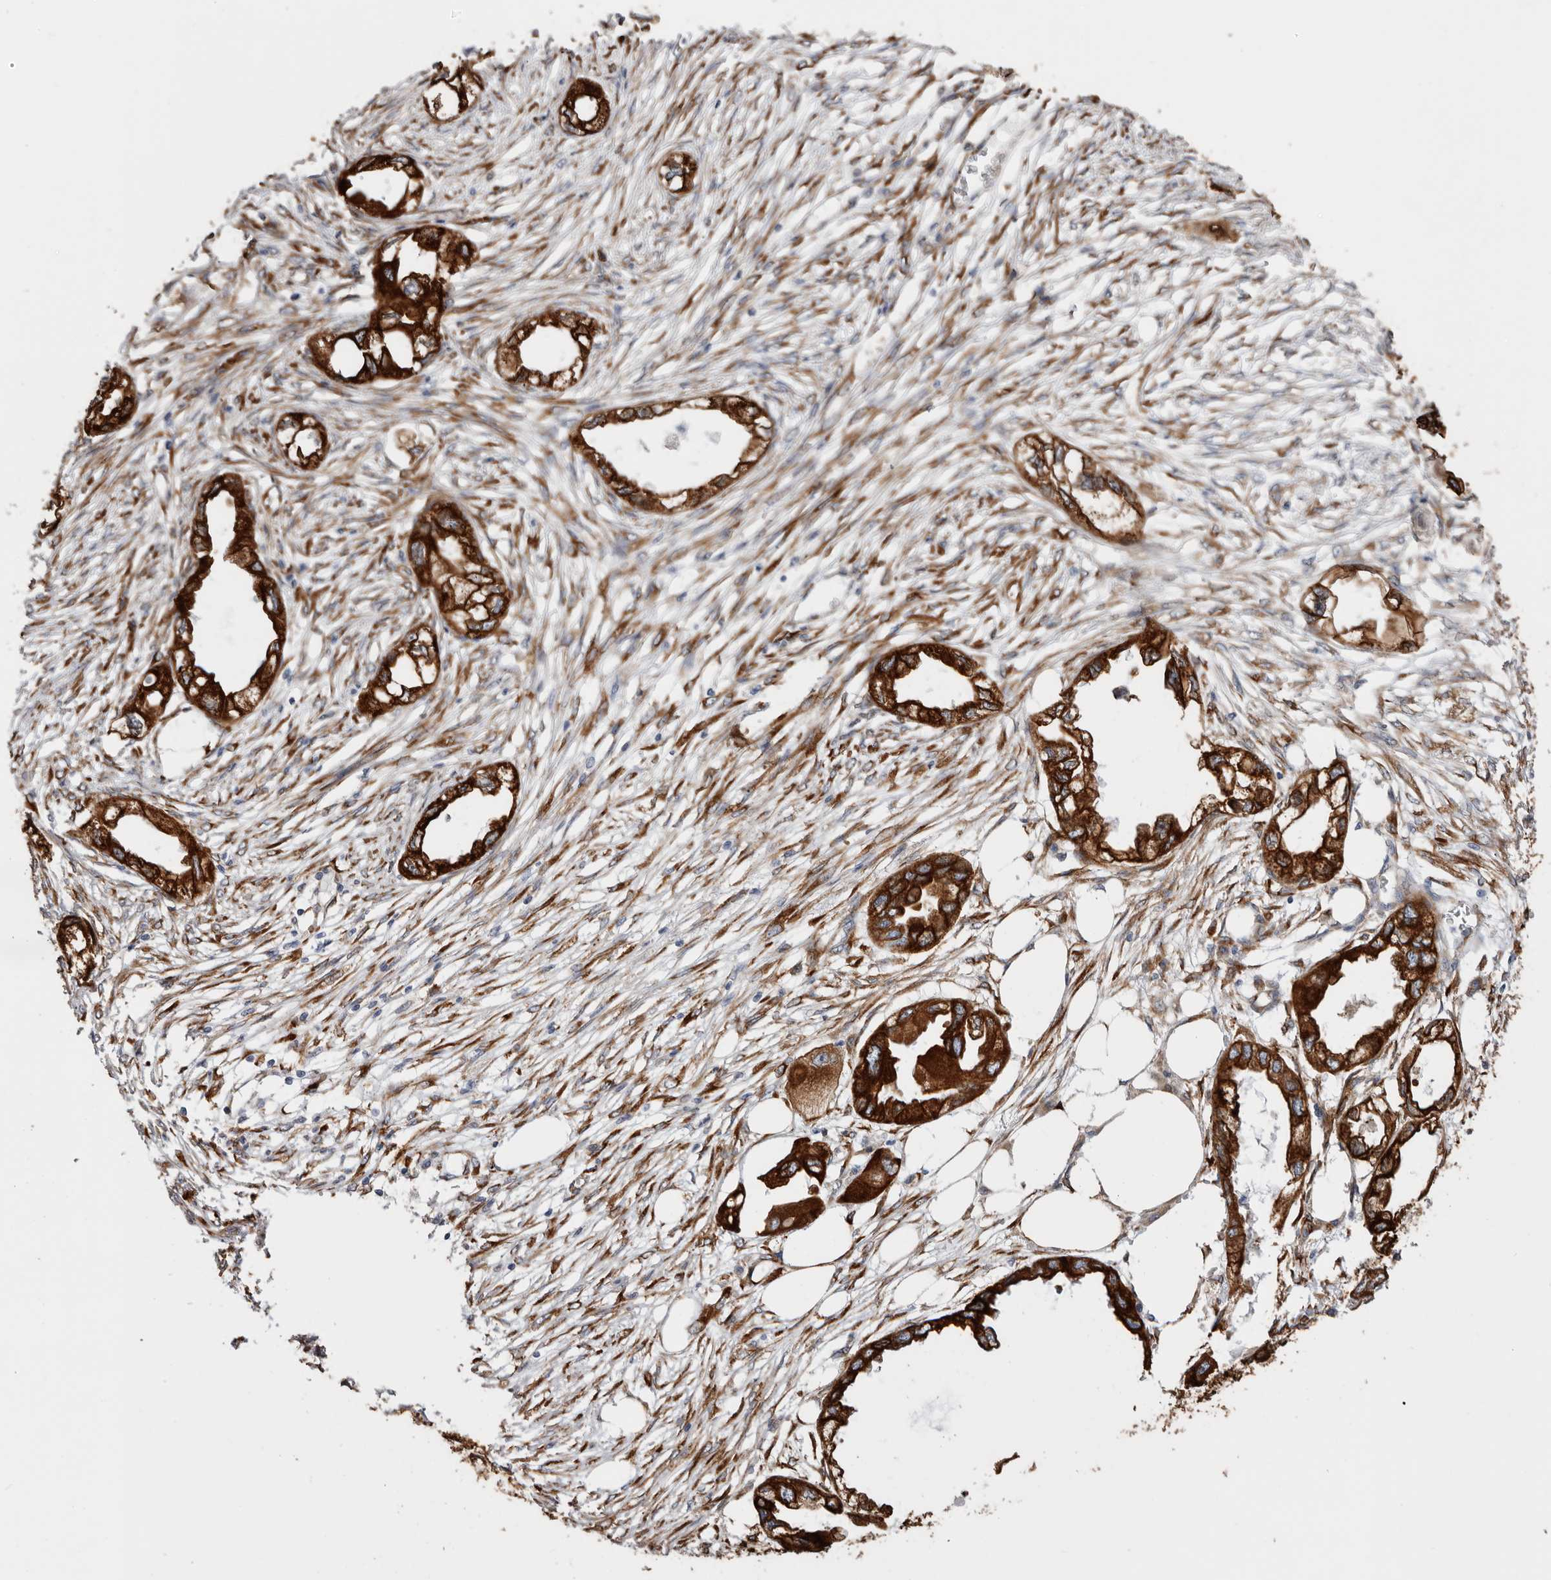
{"staining": {"intensity": "strong", "quantity": ">75%", "location": "cytoplasmic/membranous"}, "tissue": "endometrial cancer", "cell_type": "Tumor cells", "image_type": "cancer", "snomed": [{"axis": "morphology", "description": "Adenocarcinoma, NOS"}, {"axis": "morphology", "description": "Adenocarcinoma, metastatic, NOS"}, {"axis": "topography", "description": "Adipose tissue"}, {"axis": "topography", "description": "Endometrium"}], "caption": "Immunohistochemistry (IHC) staining of endometrial metastatic adenocarcinoma, which reveals high levels of strong cytoplasmic/membranous staining in approximately >75% of tumor cells indicating strong cytoplasmic/membranous protein expression. The staining was performed using DAB (3,3'-diaminobenzidine) (brown) for protein detection and nuclei were counterstained in hematoxylin (blue).", "gene": "SEMA3E", "patient": {"sex": "female", "age": 67}}